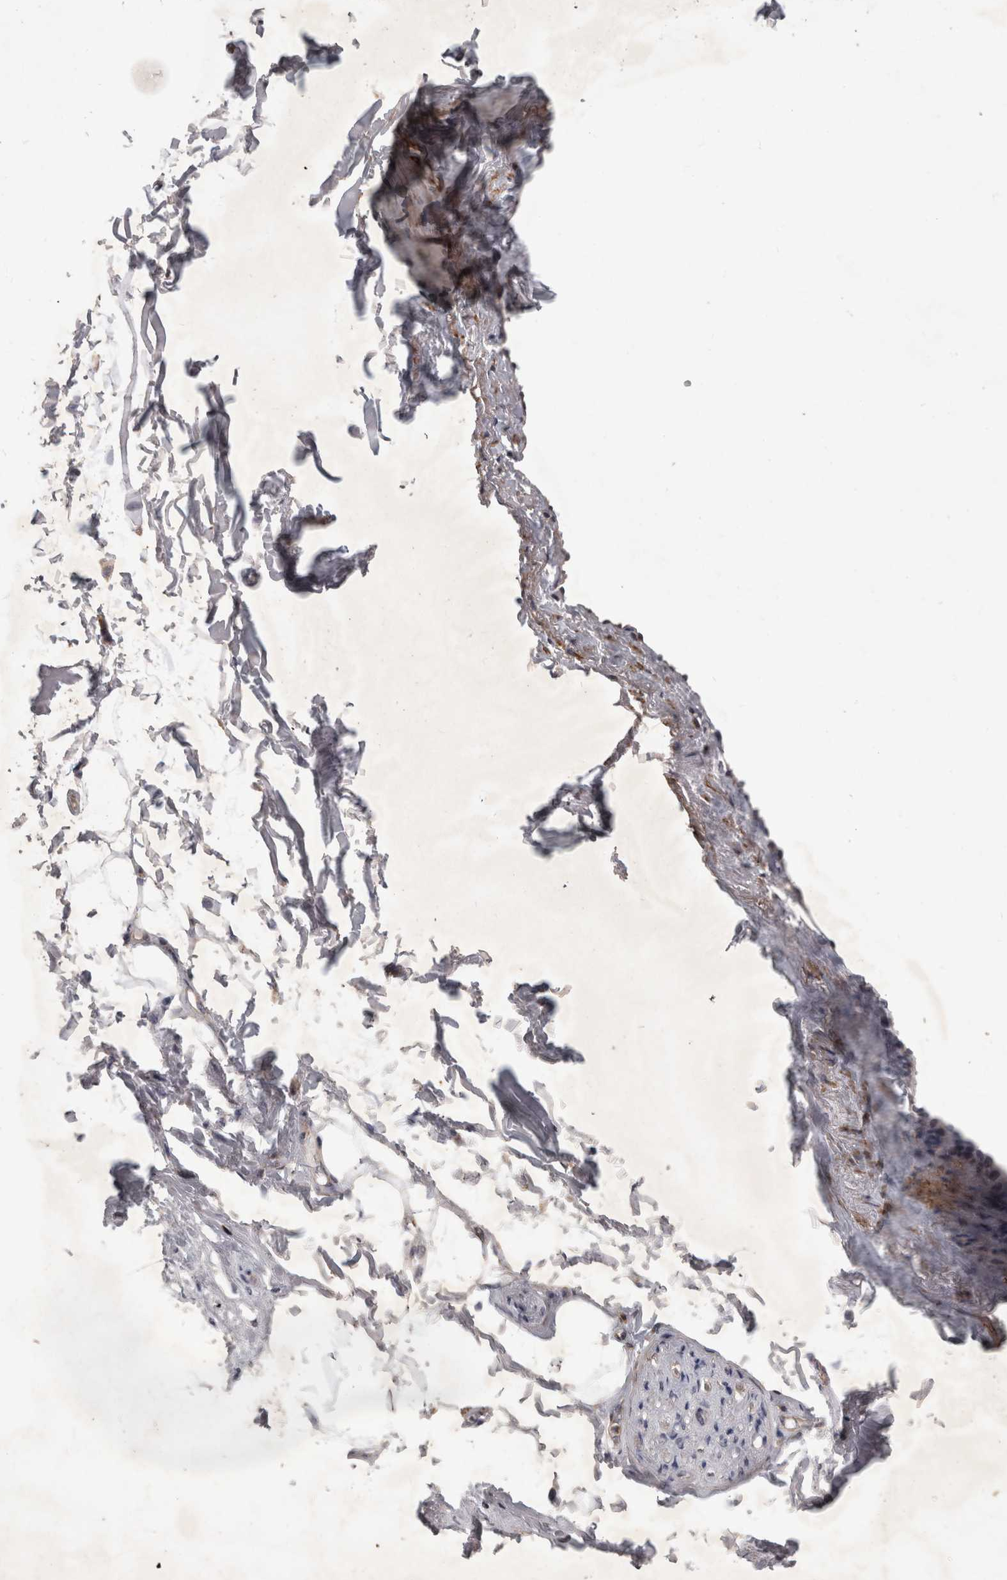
{"staining": {"intensity": "negative", "quantity": "none", "location": "none"}, "tissue": "adipose tissue", "cell_type": "Adipocytes", "image_type": "normal", "snomed": [{"axis": "morphology", "description": "Normal tissue, NOS"}, {"axis": "topography", "description": "Cartilage tissue"}, {"axis": "topography", "description": "Bronchus"}], "caption": "IHC histopathology image of benign human adipose tissue stained for a protein (brown), which reveals no expression in adipocytes. (Brightfield microscopy of DAB (3,3'-diaminobenzidine) immunohistochemistry (IHC) at high magnification).", "gene": "SPATA48", "patient": {"sex": "female", "age": 73}}